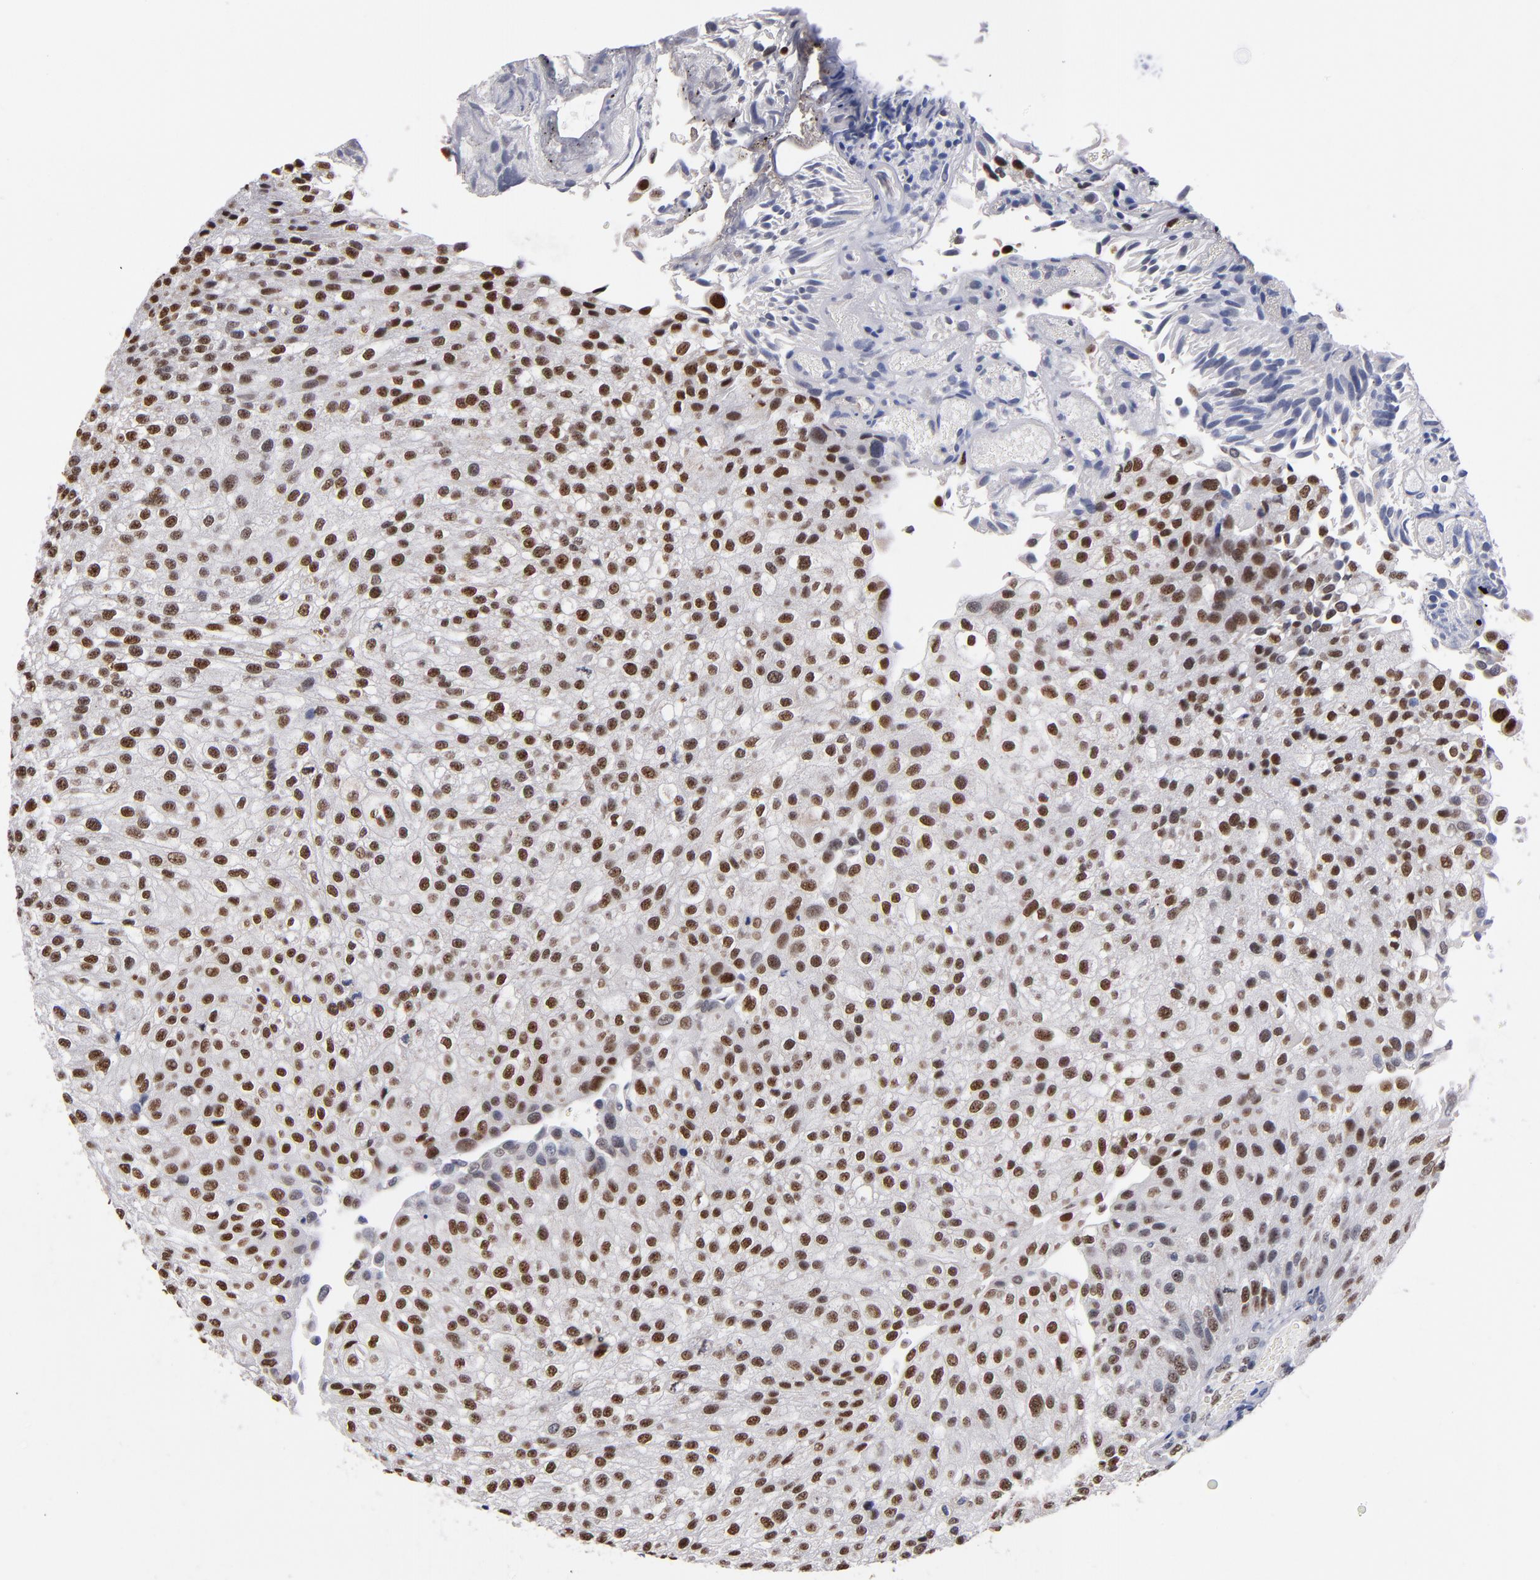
{"staining": {"intensity": "strong", "quantity": ">75%", "location": "nuclear"}, "tissue": "urothelial cancer", "cell_type": "Tumor cells", "image_type": "cancer", "snomed": [{"axis": "morphology", "description": "Urothelial carcinoma, Low grade"}, {"axis": "topography", "description": "Urinary bladder"}], "caption": "A brown stain labels strong nuclear positivity of a protein in urothelial carcinoma (low-grade) tumor cells.", "gene": "MN1", "patient": {"sex": "female", "age": 89}}